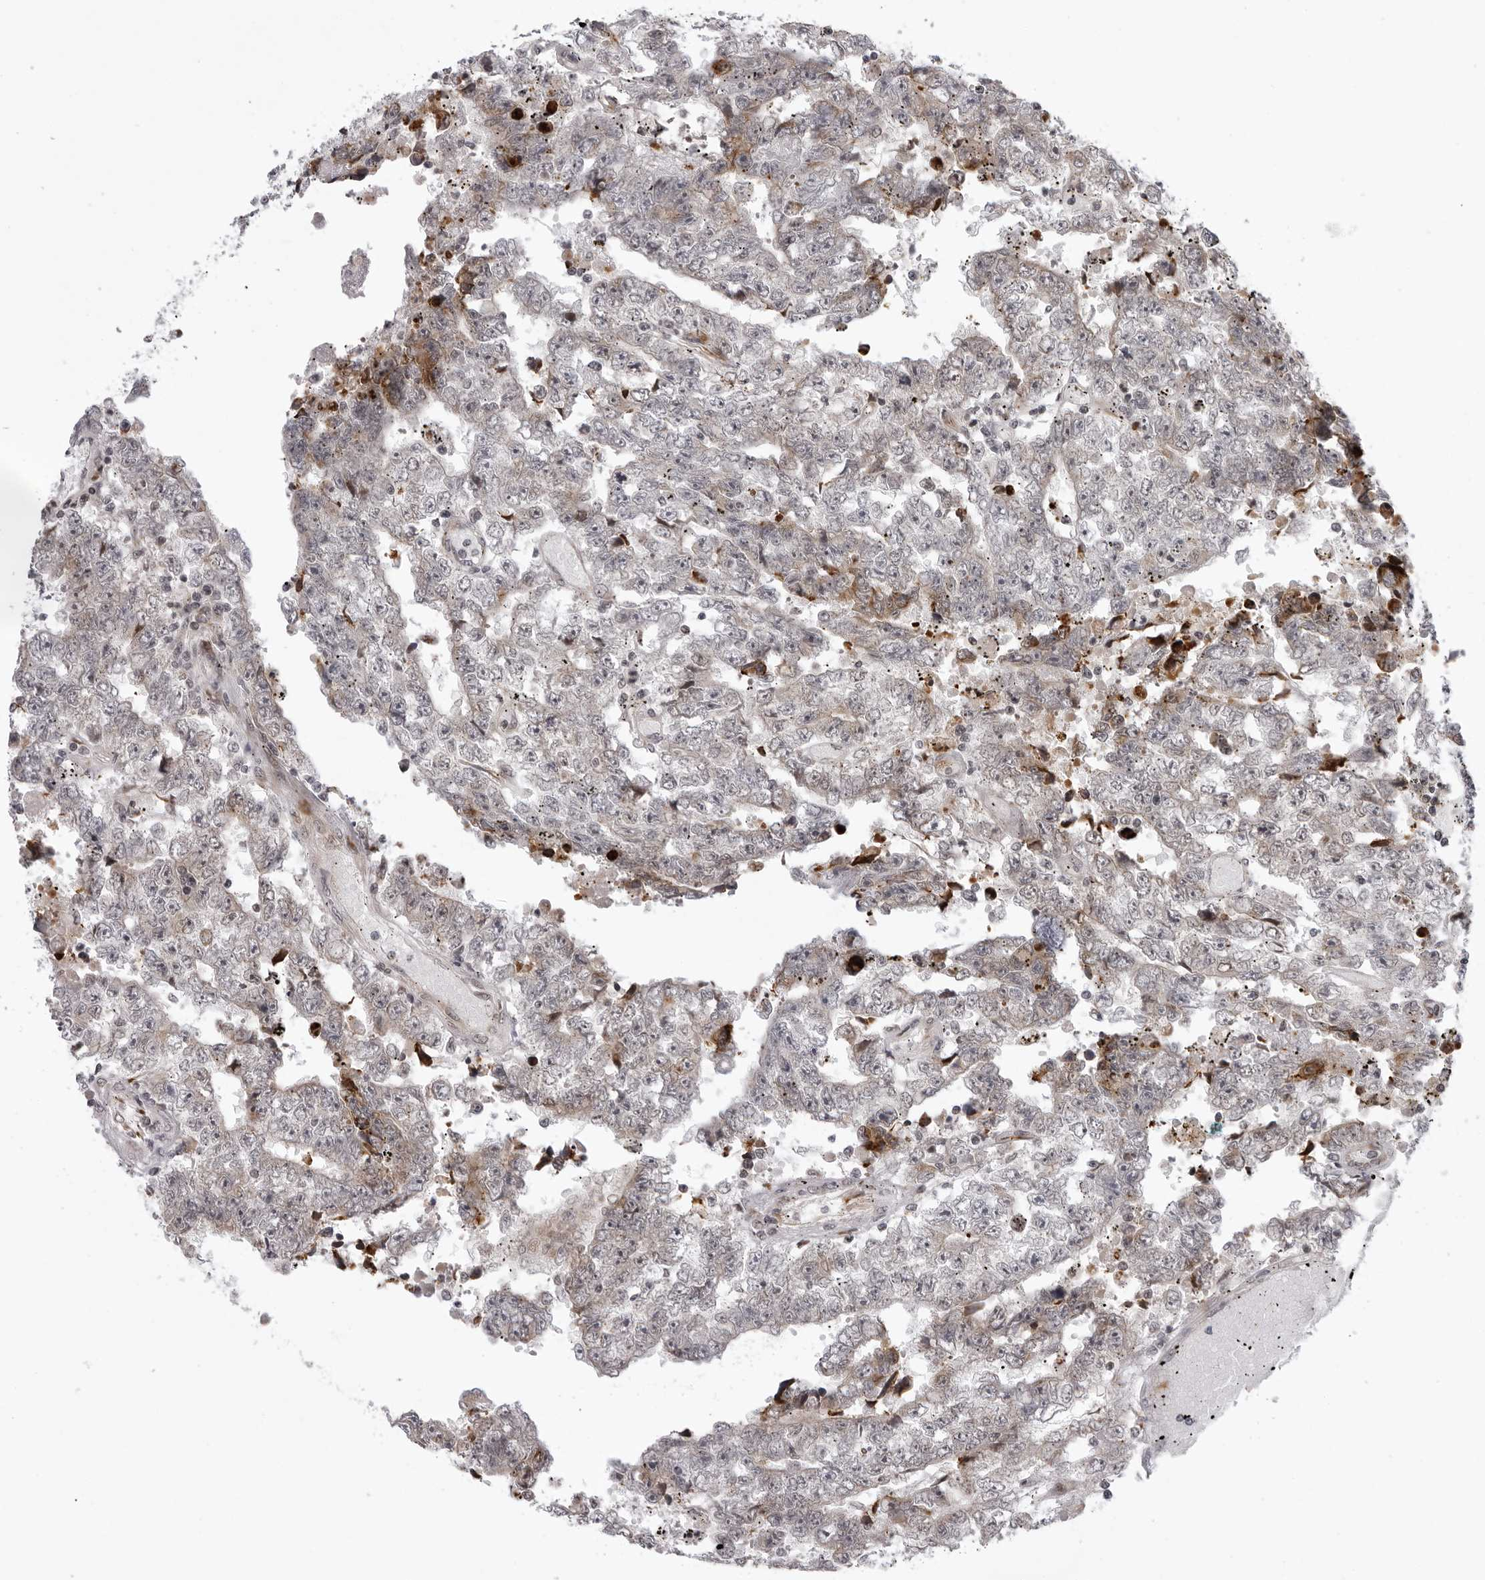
{"staining": {"intensity": "weak", "quantity": "25%-75%", "location": "cytoplasmic/membranous"}, "tissue": "testis cancer", "cell_type": "Tumor cells", "image_type": "cancer", "snomed": [{"axis": "morphology", "description": "Carcinoma, Embryonal, NOS"}, {"axis": "topography", "description": "Testis"}], "caption": "Weak cytoplasmic/membranous protein positivity is present in approximately 25%-75% of tumor cells in testis cancer (embryonal carcinoma).", "gene": "GCSAML", "patient": {"sex": "male", "age": 25}}